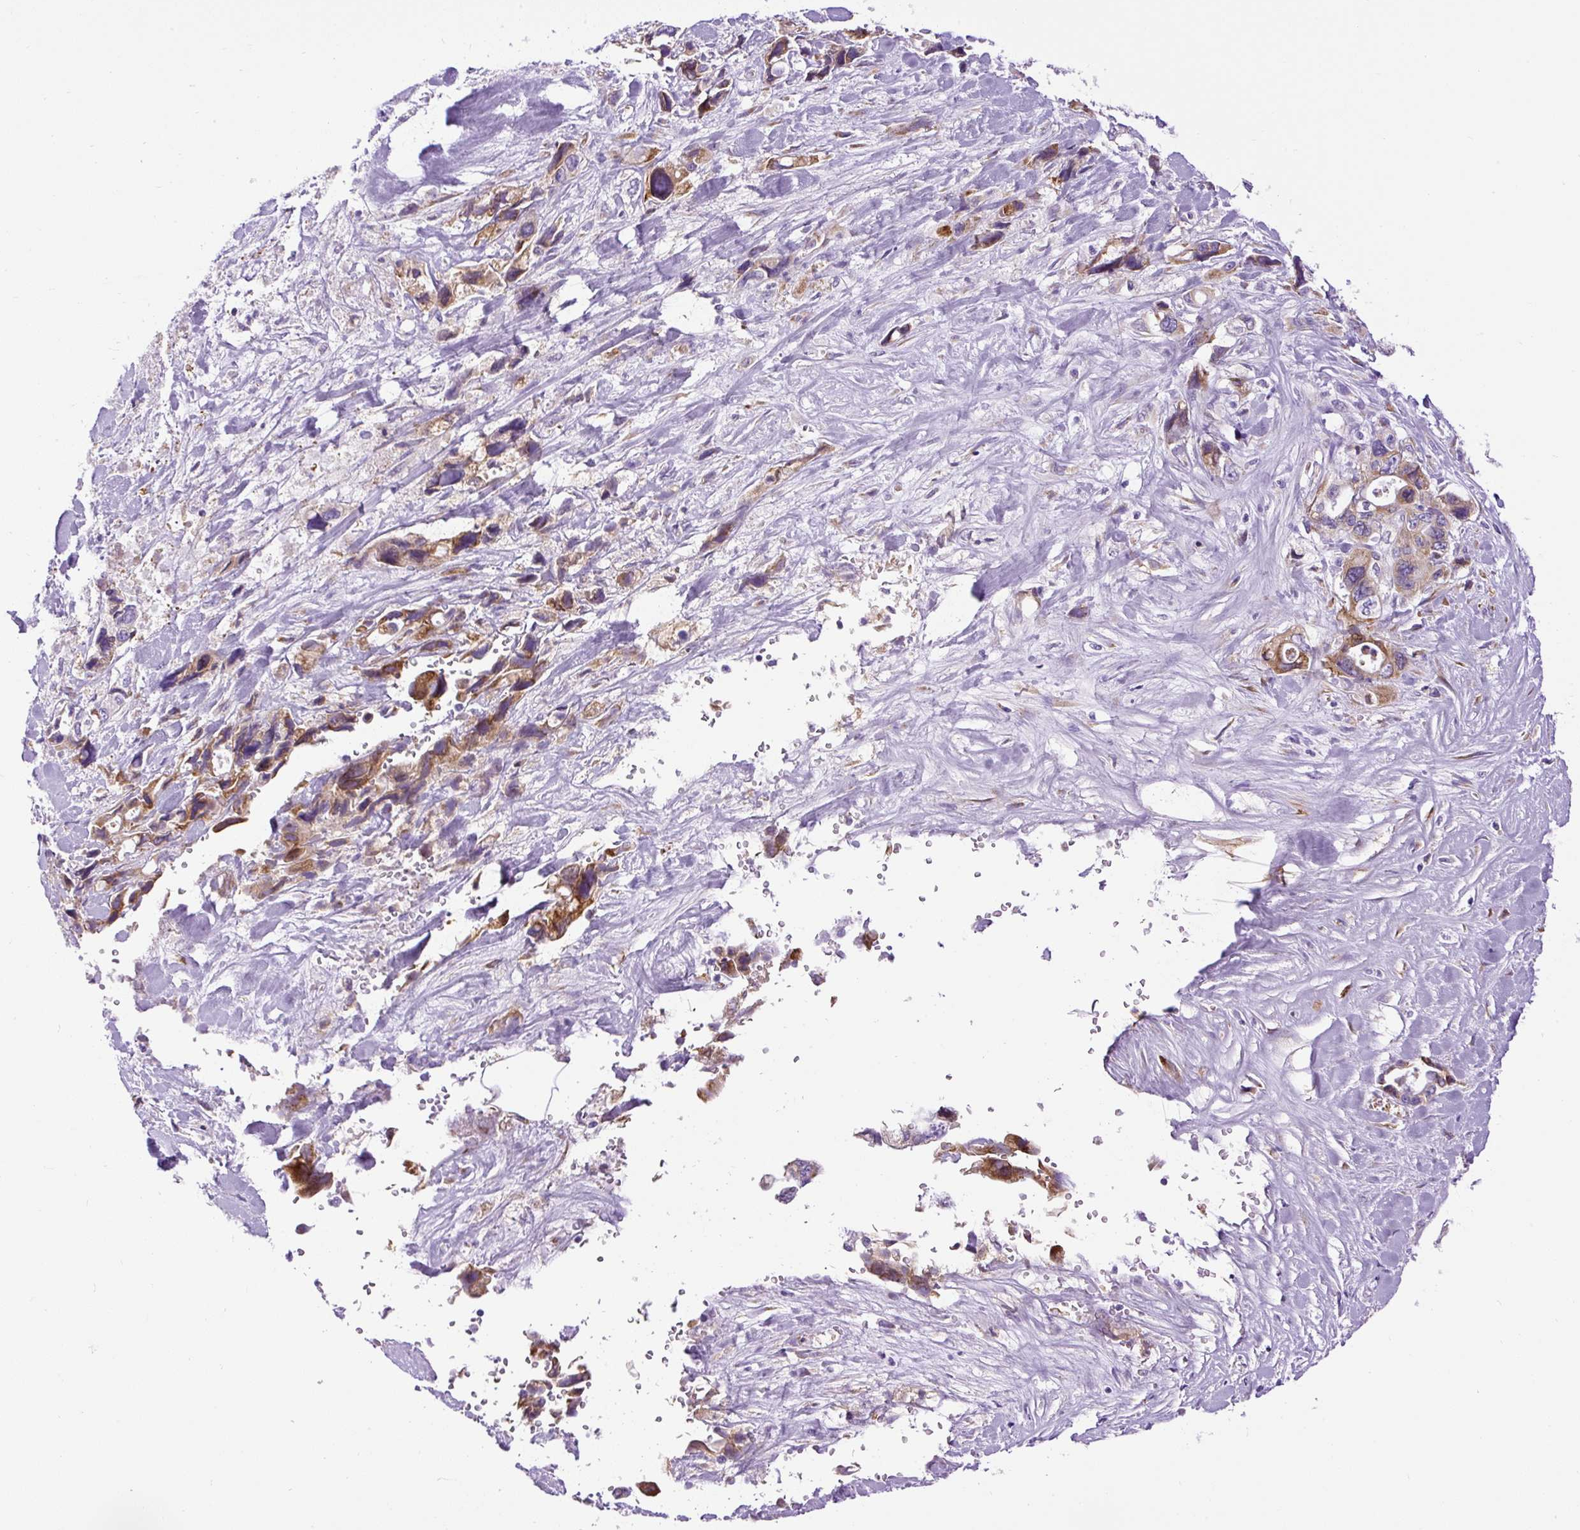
{"staining": {"intensity": "moderate", "quantity": ">75%", "location": "cytoplasmic/membranous"}, "tissue": "pancreatic cancer", "cell_type": "Tumor cells", "image_type": "cancer", "snomed": [{"axis": "morphology", "description": "Adenocarcinoma, NOS"}, {"axis": "topography", "description": "Pancreas"}], "caption": "Immunohistochemical staining of pancreatic cancer (adenocarcinoma) reveals medium levels of moderate cytoplasmic/membranous protein positivity in about >75% of tumor cells.", "gene": "DDOST", "patient": {"sex": "male", "age": 46}}